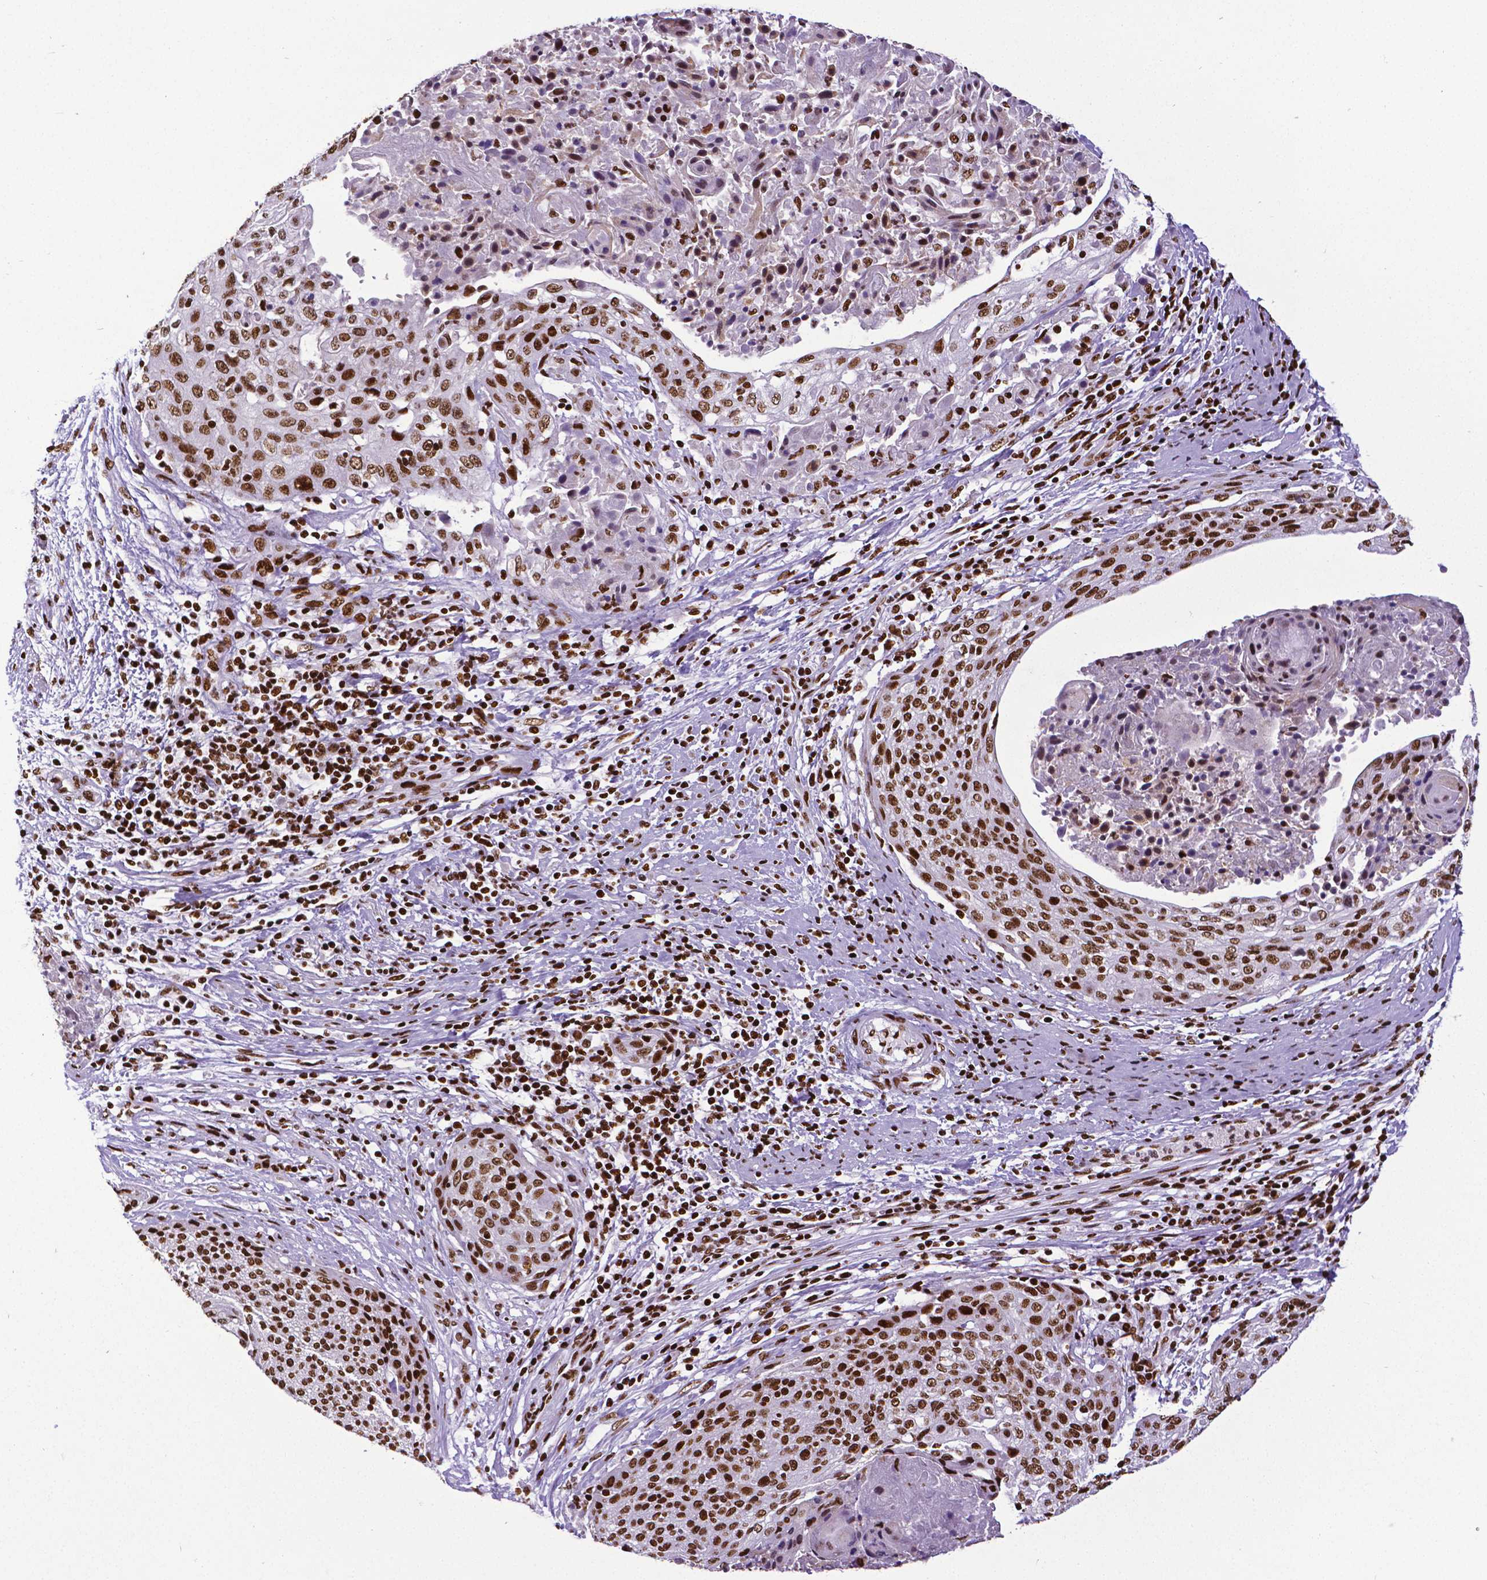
{"staining": {"intensity": "strong", "quantity": ">75%", "location": "nuclear"}, "tissue": "cervical cancer", "cell_type": "Tumor cells", "image_type": "cancer", "snomed": [{"axis": "morphology", "description": "Squamous cell carcinoma, NOS"}, {"axis": "topography", "description": "Cervix"}], "caption": "Strong nuclear protein expression is seen in approximately >75% of tumor cells in cervical squamous cell carcinoma.", "gene": "CTCF", "patient": {"sex": "female", "age": 31}}